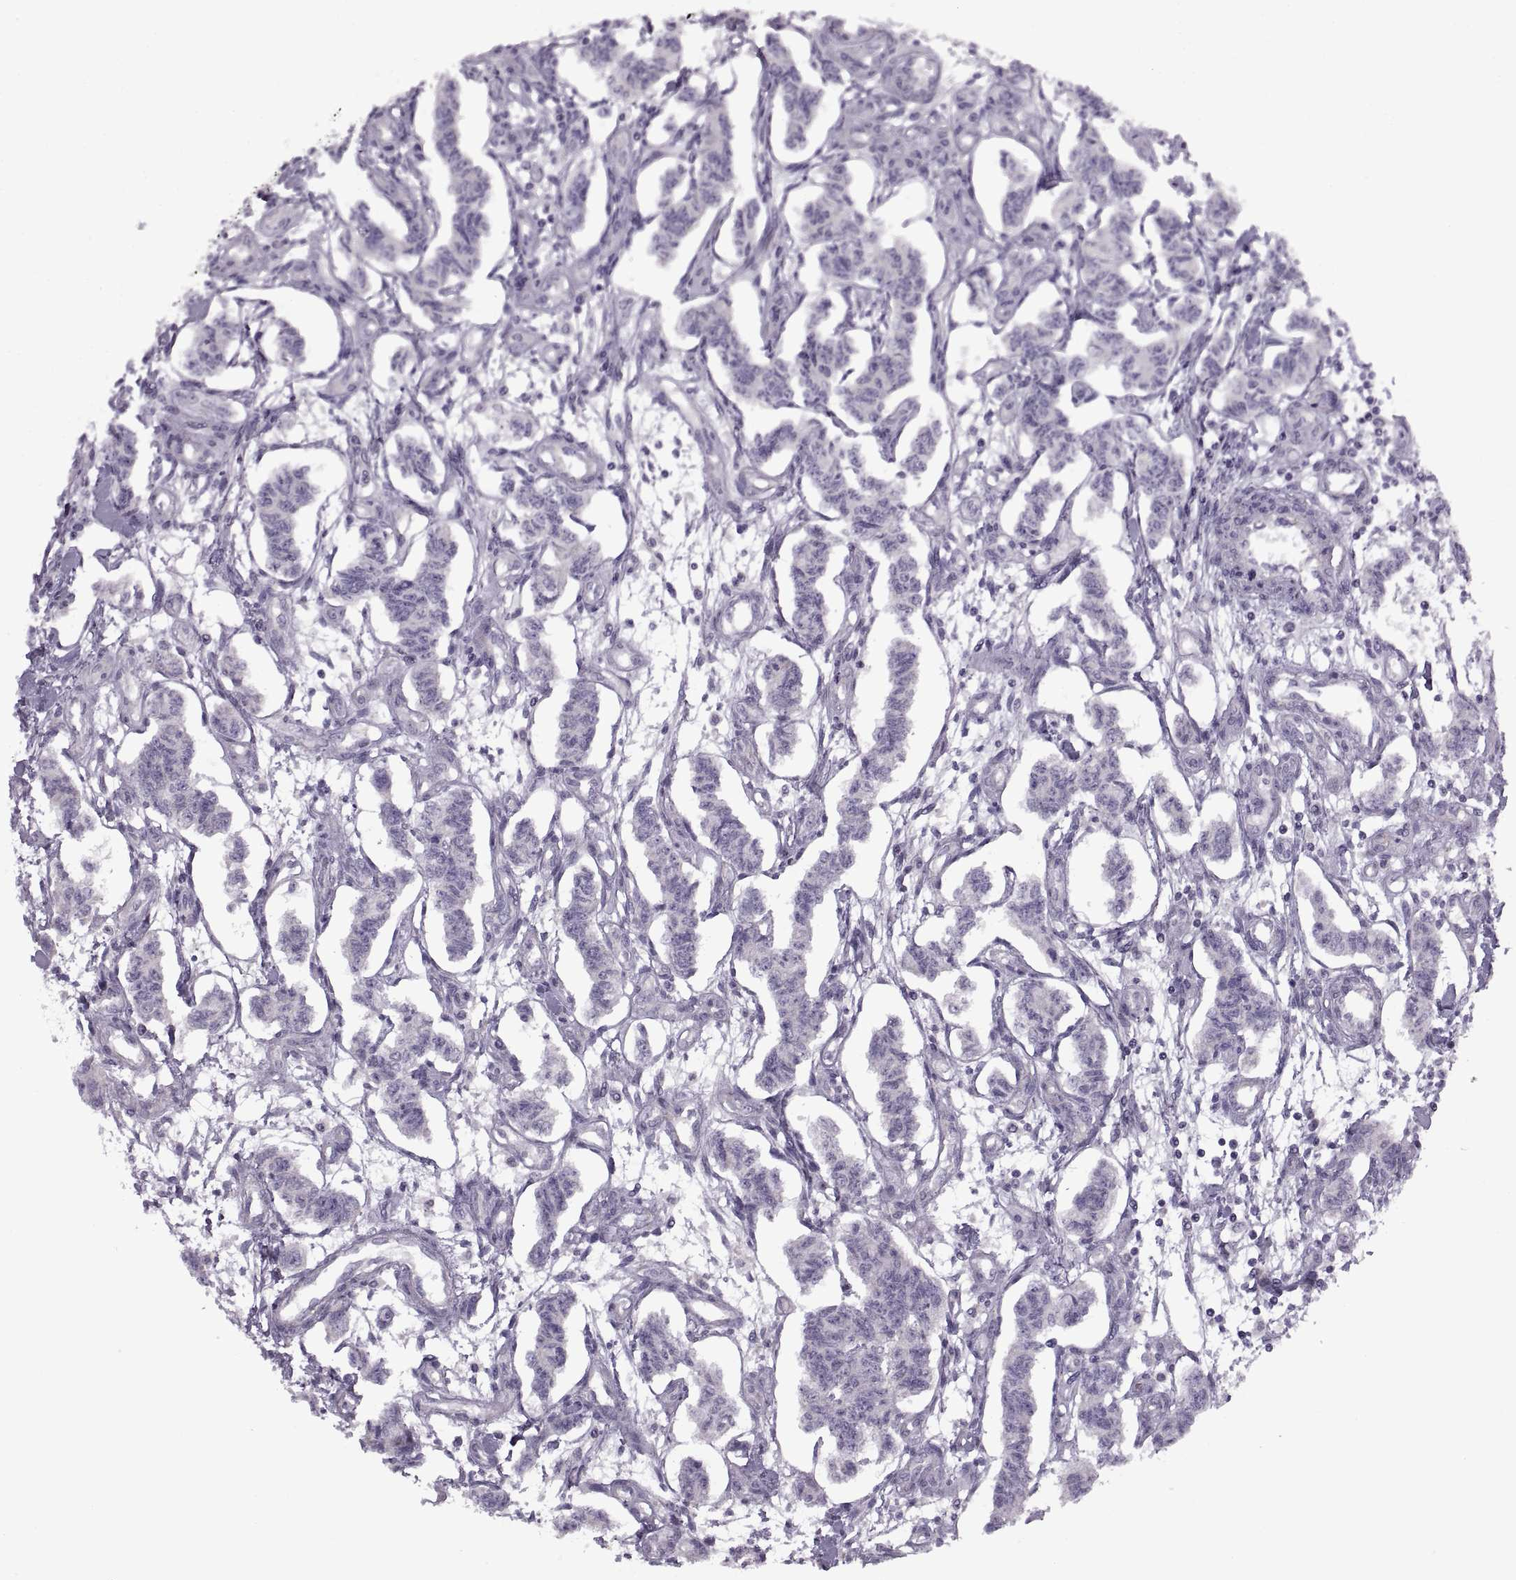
{"staining": {"intensity": "negative", "quantity": "none", "location": "none"}, "tissue": "carcinoid", "cell_type": "Tumor cells", "image_type": "cancer", "snomed": [{"axis": "morphology", "description": "Carcinoid, malignant, NOS"}, {"axis": "topography", "description": "Kidney"}], "caption": "High magnification brightfield microscopy of carcinoid stained with DAB (brown) and counterstained with hematoxylin (blue): tumor cells show no significant staining.", "gene": "PIERCE1", "patient": {"sex": "female", "age": 41}}